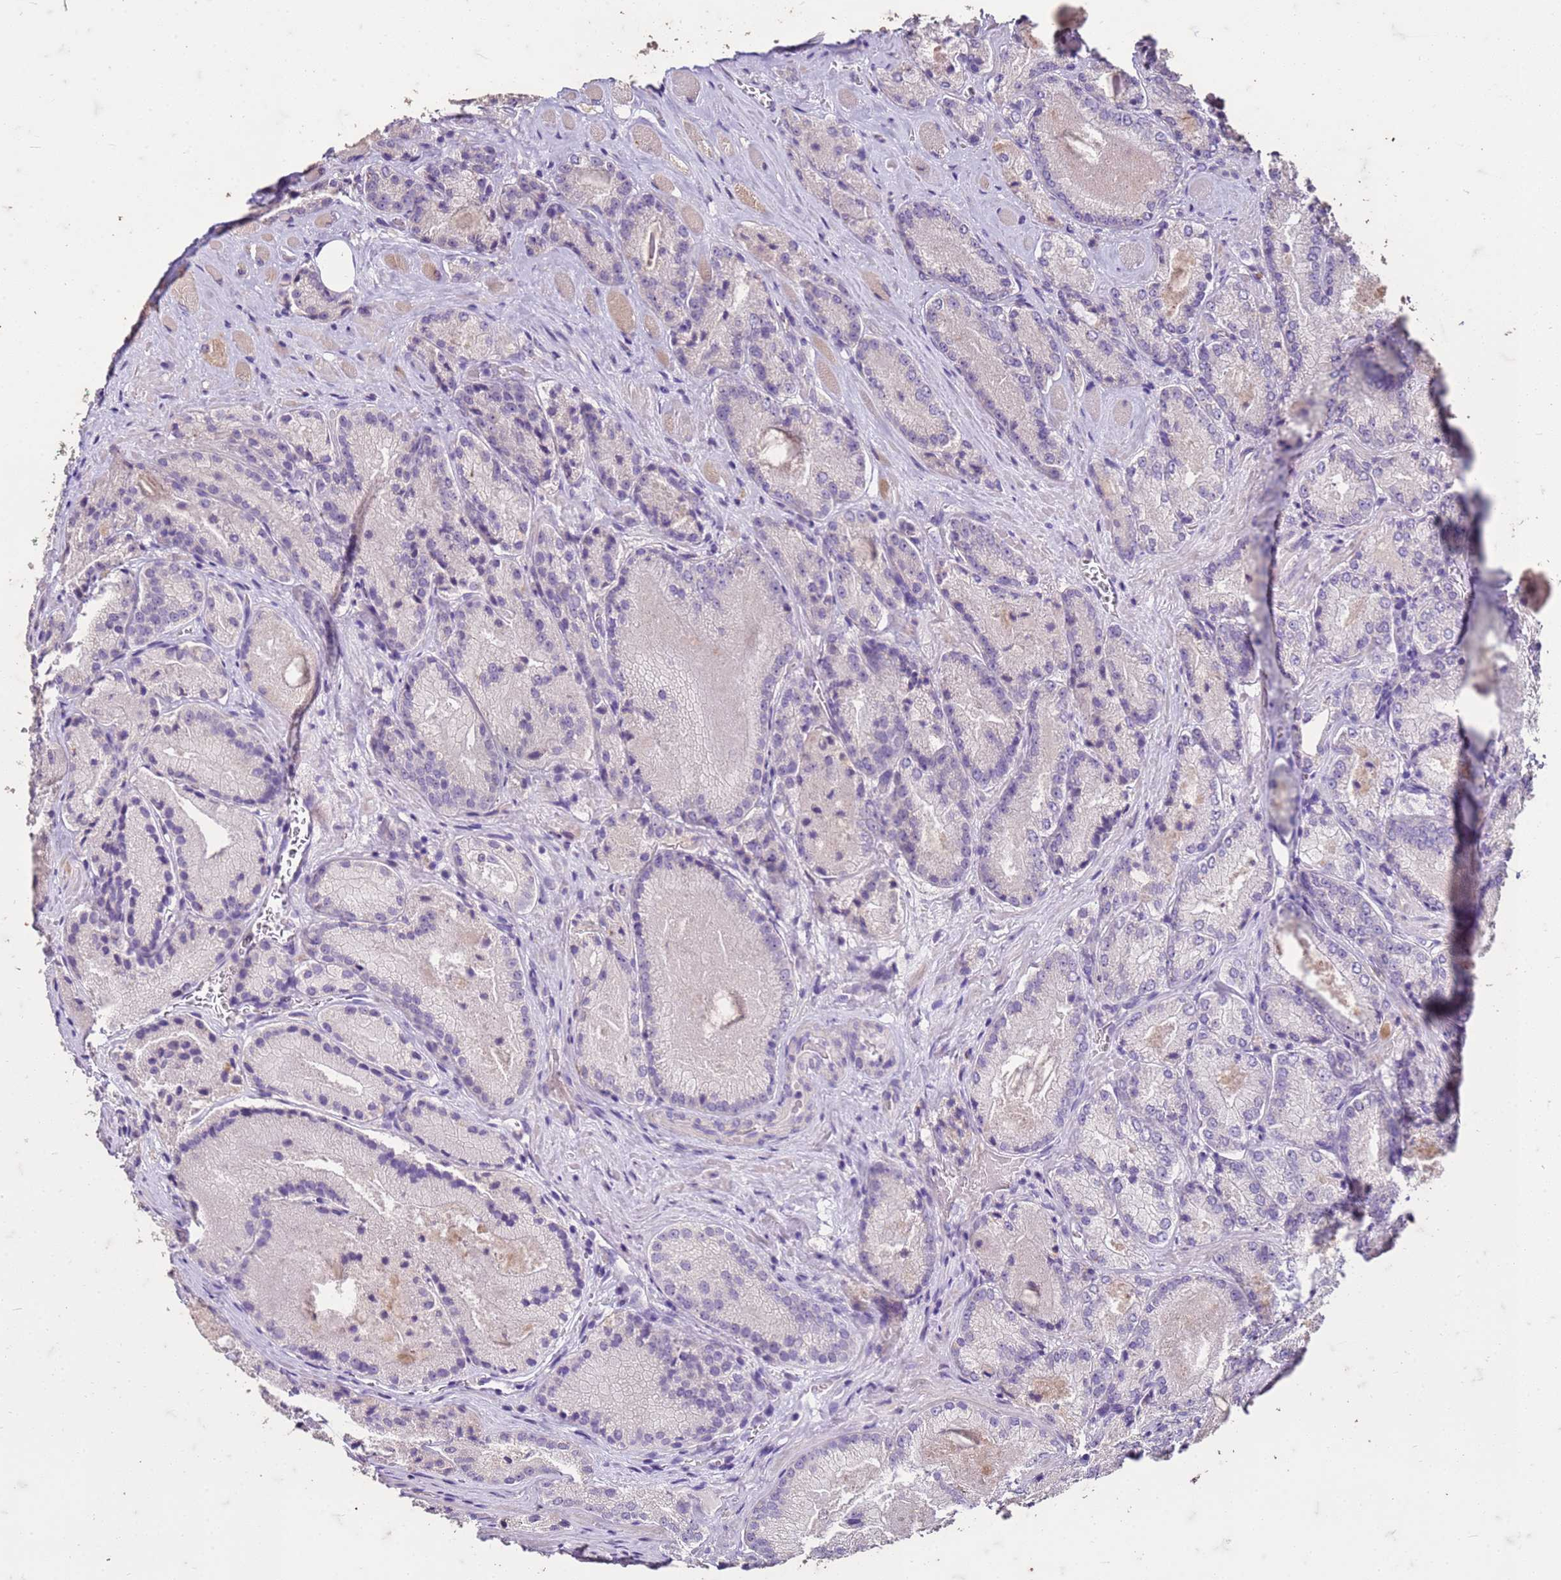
{"staining": {"intensity": "negative", "quantity": "none", "location": "none"}, "tissue": "prostate cancer", "cell_type": "Tumor cells", "image_type": "cancer", "snomed": [{"axis": "morphology", "description": "Adenocarcinoma, Low grade"}, {"axis": "topography", "description": "Prostate"}], "caption": "A high-resolution image shows immunohistochemistry (IHC) staining of prostate cancer (adenocarcinoma (low-grade)), which shows no significant staining in tumor cells.", "gene": "FAM184B", "patient": {"sex": "male", "age": 74}}